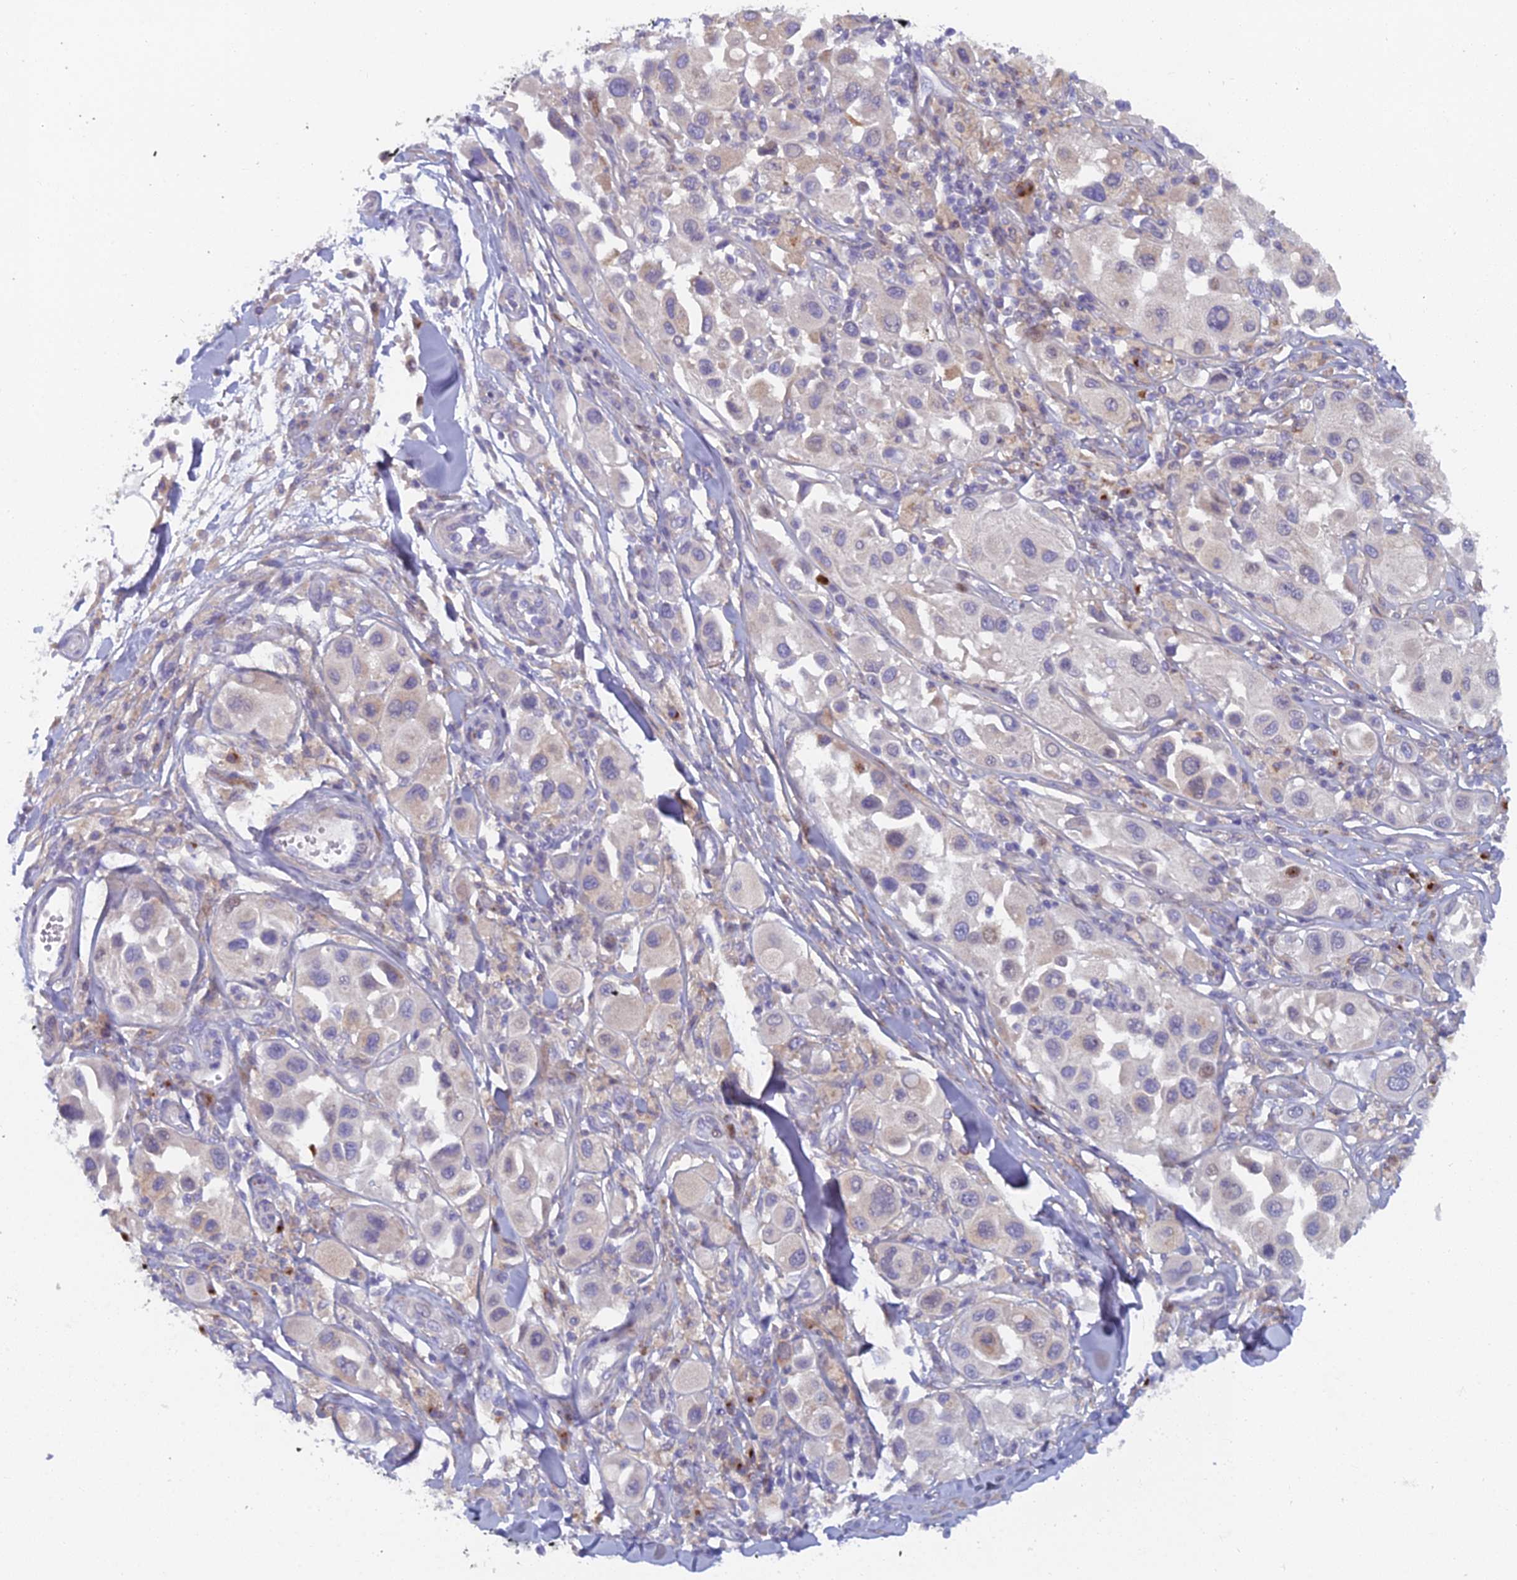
{"staining": {"intensity": "negative", "quantity": "none", "location": "none"}, "tissue": "melanoma", "cell_type": "Tumor cells", "image_type": "cancer", "snomed": [{"axis": "morphology", "description": "Malignant melanoma, Metastatic site"}, {"axis": "topography", "description": "Skin"}], "caption": "DAB immunohistochemical staining of malignant melanoma (metastatic site) exhibits no significant positivity in tumor cells.", "gene": "B9D2", "patient": {"sex": "male", "age": 41}}